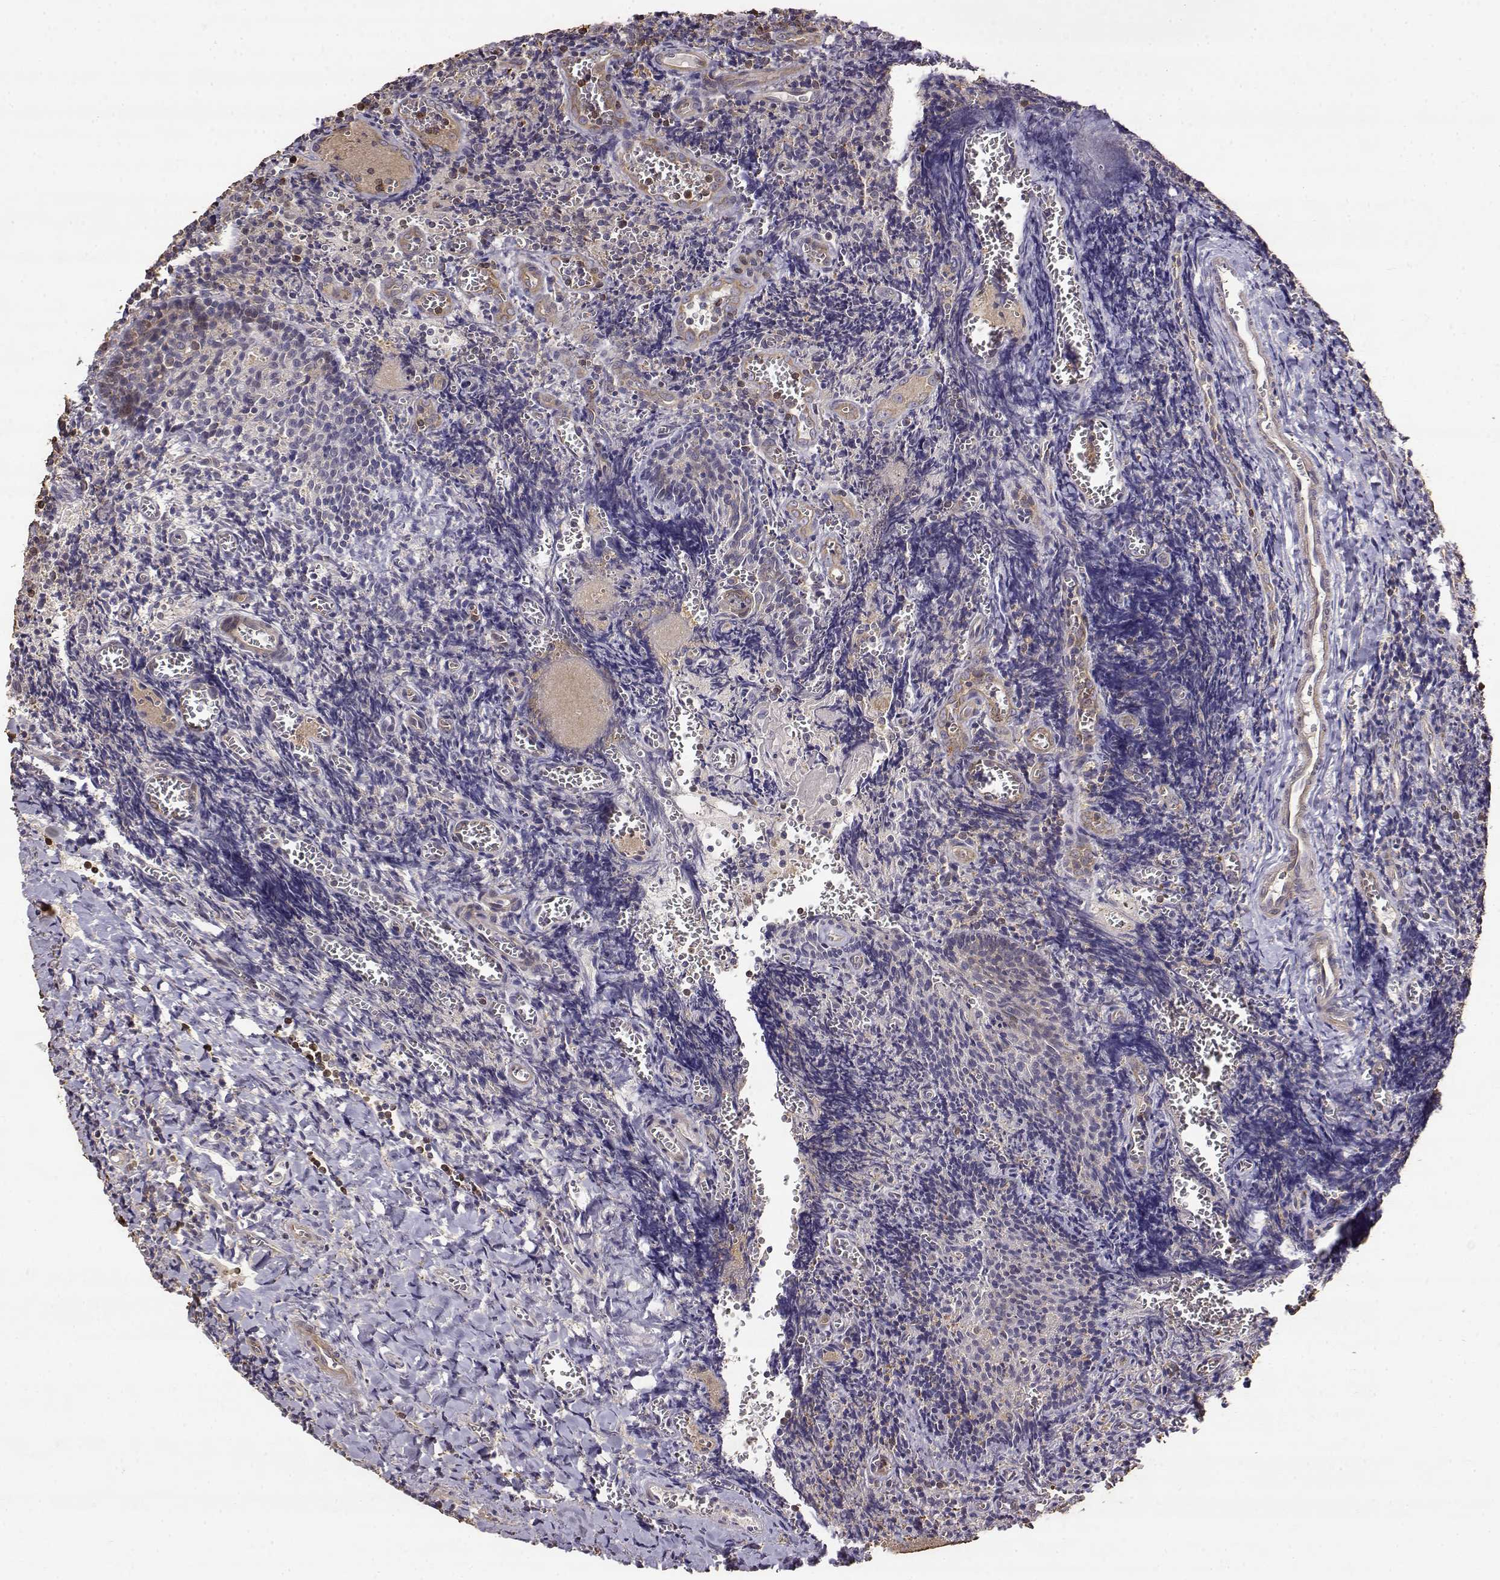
{"staining": {"intensity": "weak", "quantity": "25%-75%", "location": "cytoplasmic/membranous"}, "tissue": "tonsil", "cell_type": "Germinal center cells", "image_type": "normal", "snomed": [{"axis": "morphology", "description": "Normal tissue, NOS"}, {"axis": "morphology", "description": "Inflammation, NOS"}, {"axis": "topography", "description": "Tonsil"}], "caption": "A photomicrograph showing weak cytoplasmic/membranous expression in about 25%-75% of germinal center cells in normal tonsil, as visualized by brown immunohistochemical staining.", "gene": "CRIM1", "patient": {"sex": "female", "age": 31}}